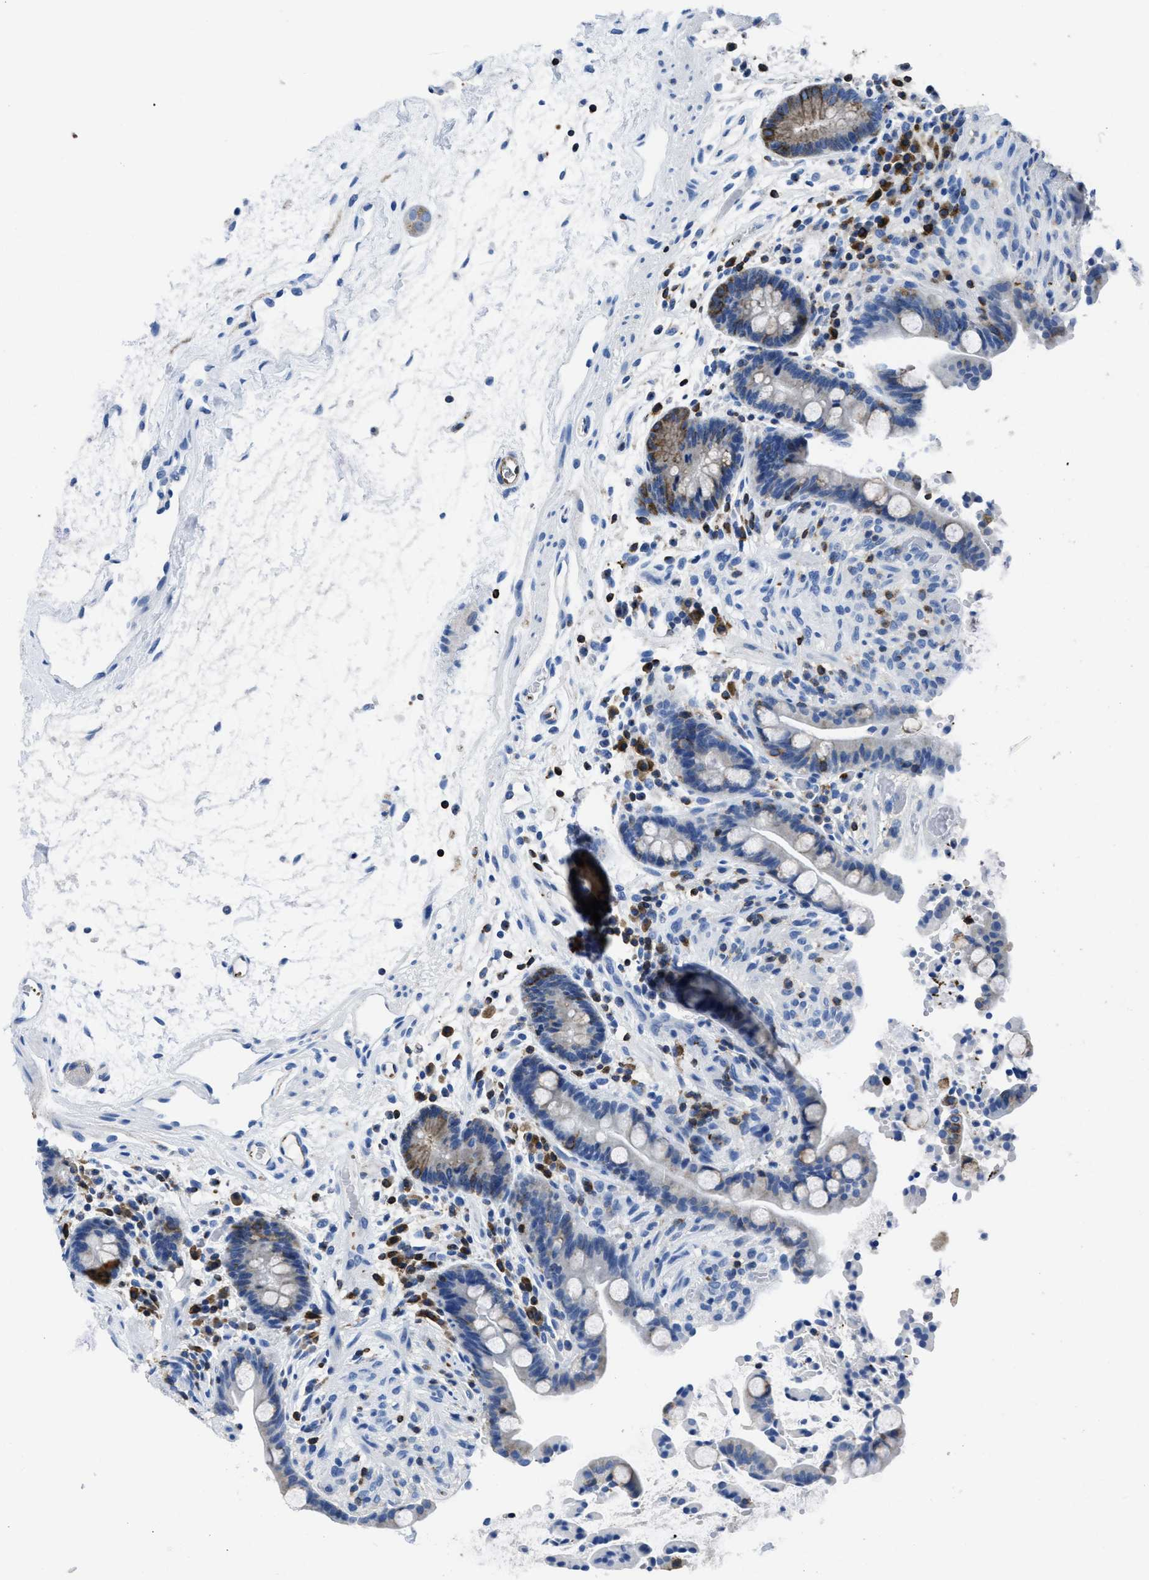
{"staining": {"intensity": "moderate", "quantity": ">75%", "location": "cytoplasmic/membranous"}, "tissue": "colon", "cell_type": "Endothelial cells", "image_type": "normal", "snomed": [{"axis": "morphology", "description": "Normal tissue, NOS"}, {"axis": "topography", "description": "Colon"}], "caption": "Protein positivity by immunohistochemistry shows moderate cytoplasmic/membranous staining in approximately >75% of endothelial cells in unremarkable colon. (DAB (3,3'-diaminobenzidine) IHC, brown staining for protein, blue staining for nuclei).", "gene": "ITGA3", "patient": {"sex": "male", "age": 73}}